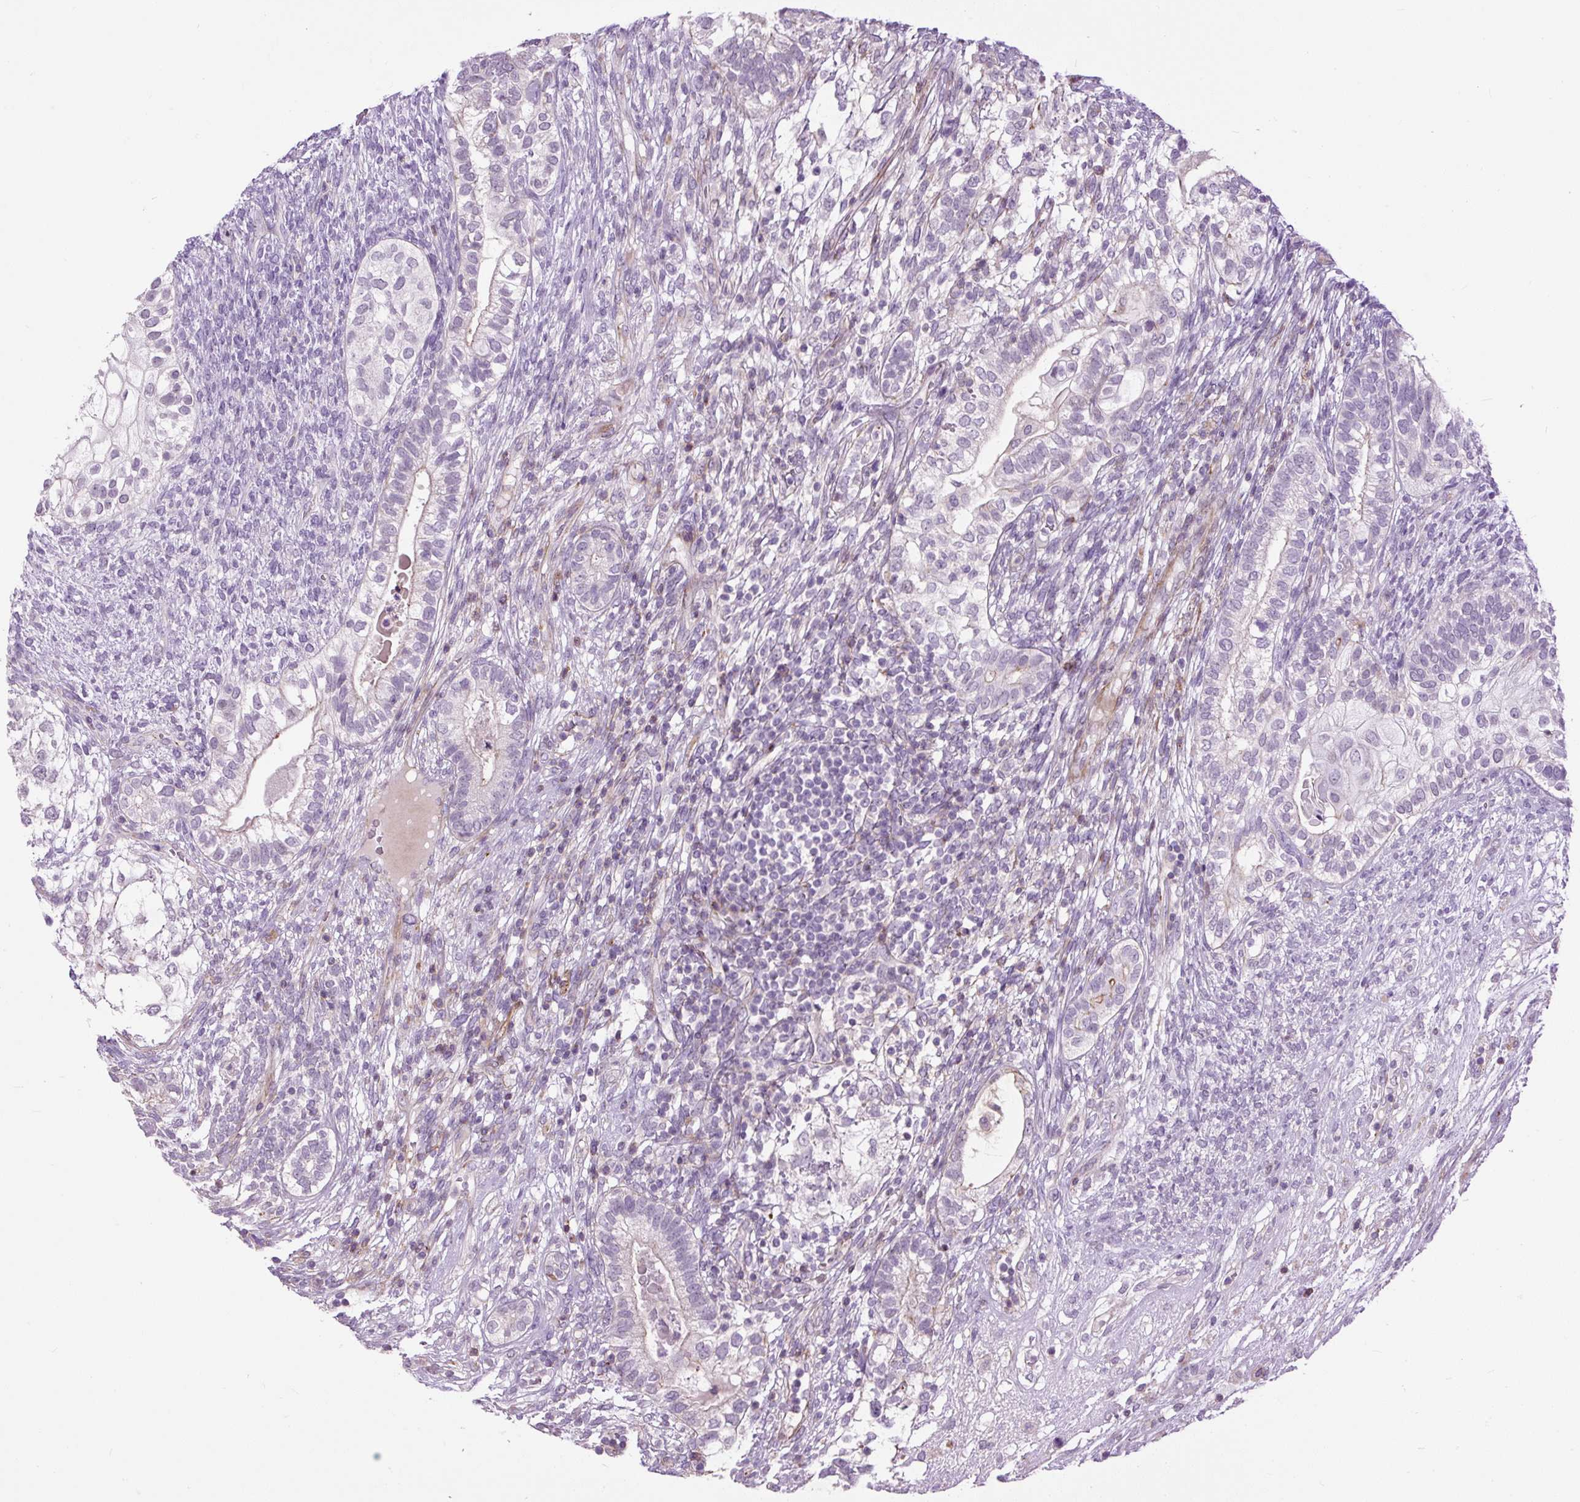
{"staining": {"intensity": "weak", "quantity": "<25%", "location": "cytoplasmic/membranous"}, "tissue": "testis cancer", "cell_type": "Tumor cells", "image_type": "cancer", "snomed": [{"axis": "morphology", "description": "Seminoma, NOS"}, {"axis": "morphology", "description": "Carcinoma, Embryonal, NOS"}, {"axis": "topography", "description": "Testis"}], "caption": "This histopathology image is of testis cancer stained with IHC to label a protein in brown with the nuclei are counter-stained blue. There is no staining in tumor cells. (Stains: DAB immunohistochemistry with hematoxylin counter stain, Microscopy: brightfield microscopy at high magnification).", "gene": "ZNF197", "patient": {"sex": "male", "age": 41}}